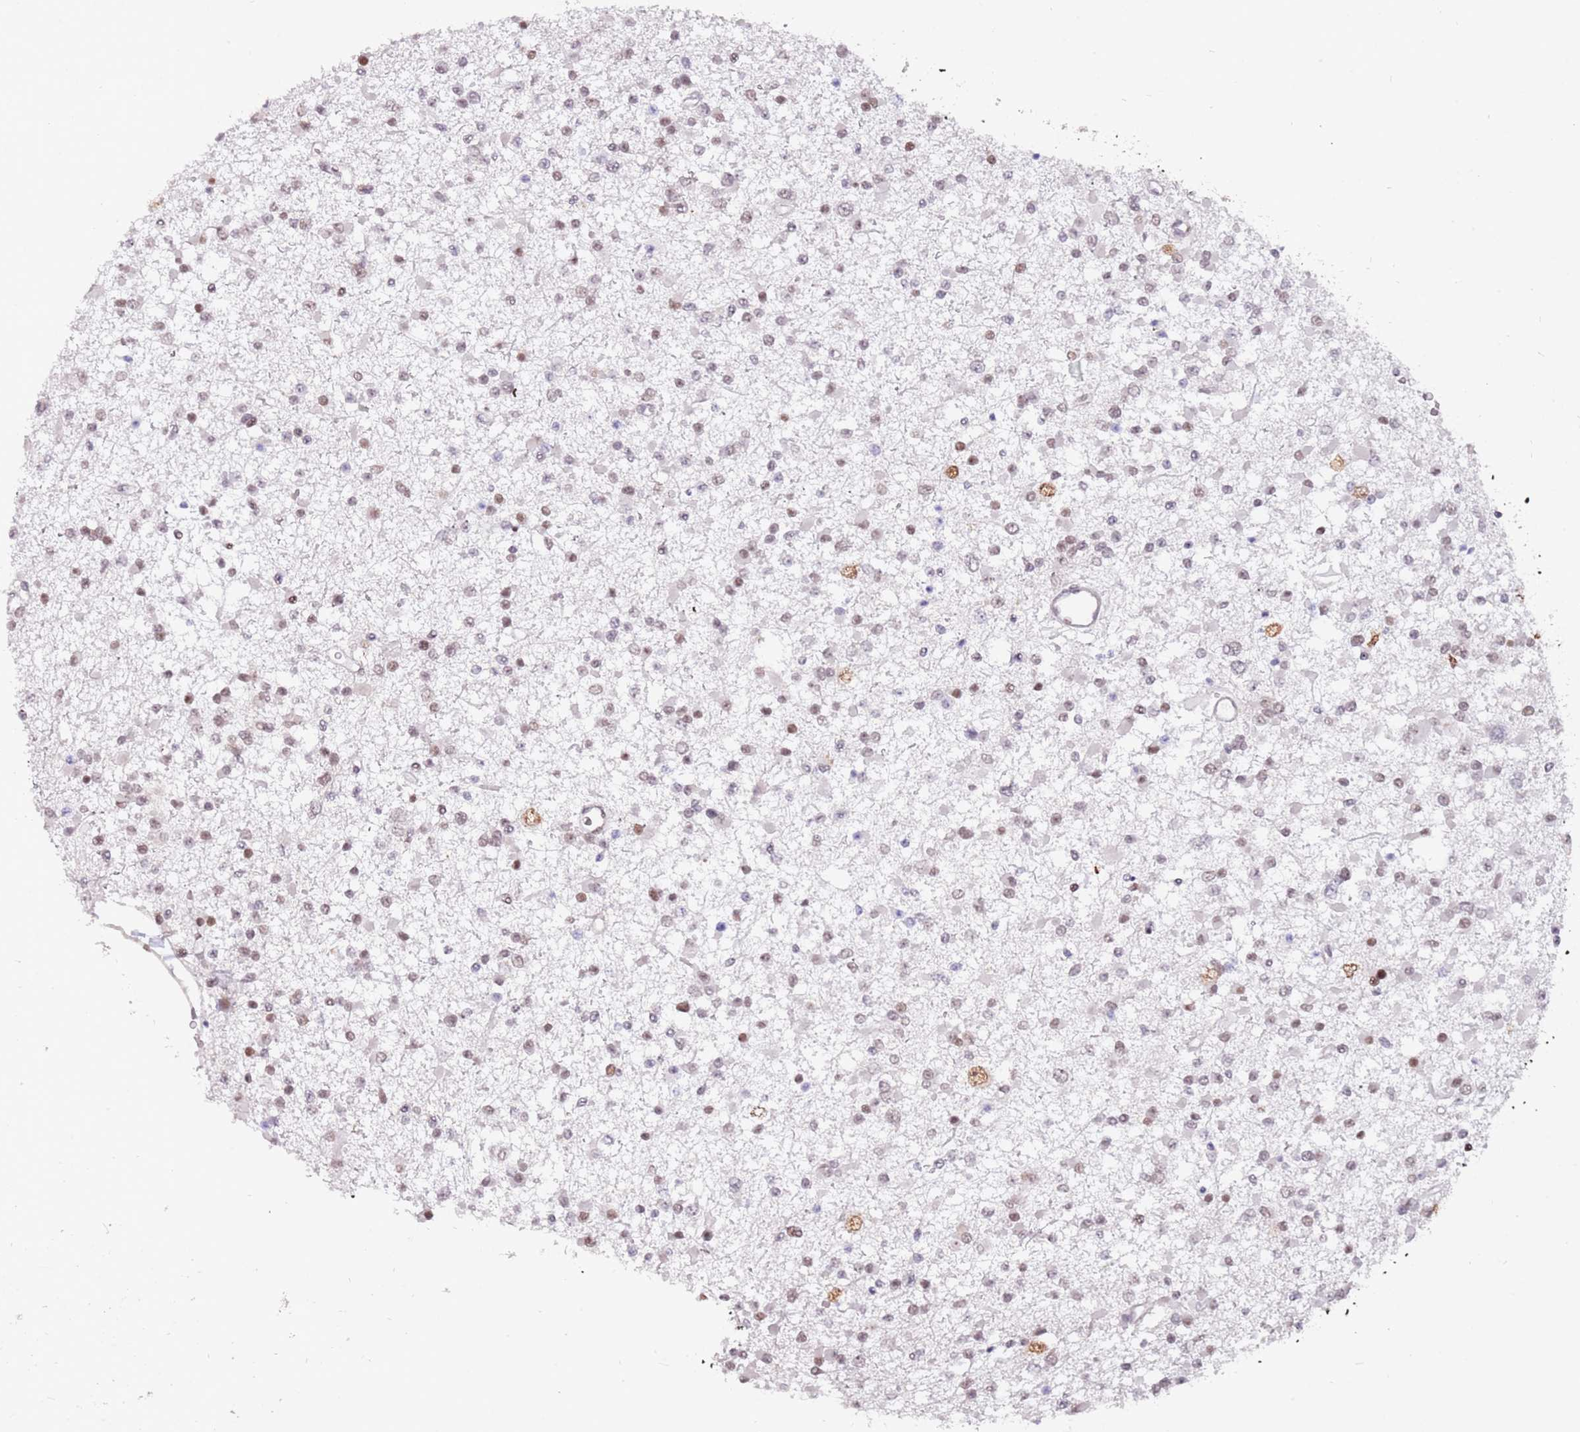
{"staining": {"intensity": "moderate", "quantity": ">75%", "location": "nuclear"}, "tissue": "glioma", "cell_type": "Tumor cells", "image_type": "cancer", "snomed": [{"axis": "morphology", "description": "Glioma, malignant, Low grade"}, {"axis": "topography", "description": "Brain"}], "caption": "DAB immunohistochemical staining of human malignant glioma (low-grade) exhibits moderate nuclear protein positivity in approximately >75% of tumor cells. The staining was performed using DAB, with brown indicating positive protein expression. Nuclei are stained blue with hematoxylin.", "gene": "BARD1", "patient": {"sex": "female", "age": 22}}